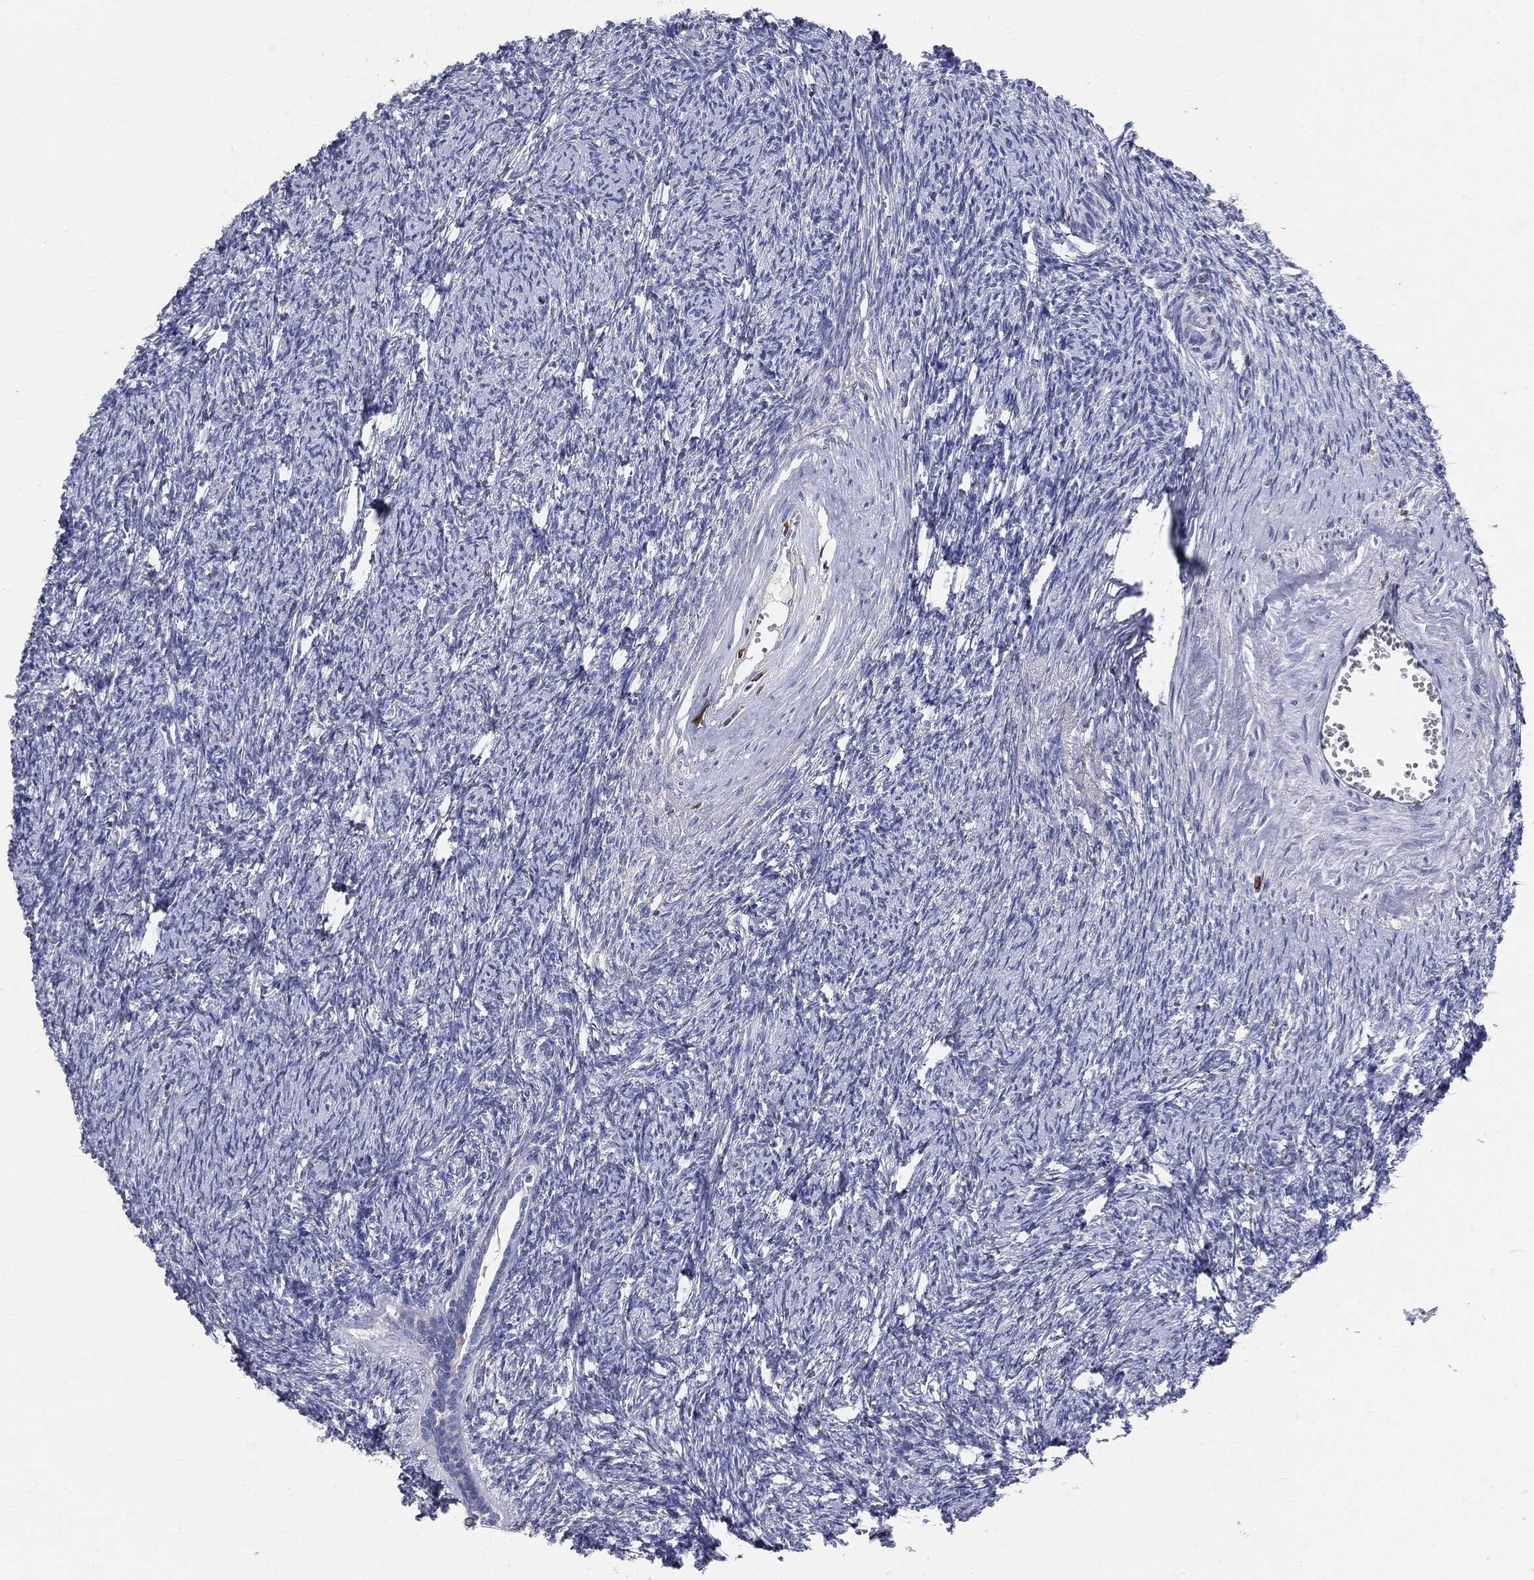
{"staining": {"intensity": "negative", "quantity": "none", "location": "none"}, "tissue": "ovary", "cell_type": "Ovarian stroma cells", "image_type": "normal", "snomed": [{"axis": "morphology", "description": "Normal tissue, NOS"}, {"axis": "topography", "description": "Fallopian tube"}, {"axis": "topography", "description": "Ovary"}], "caption": "Ovarian stroma cells show no significant staining in benign ovary.", "gene": "CD33", "patient": {"sex": "female", "age": 33}}